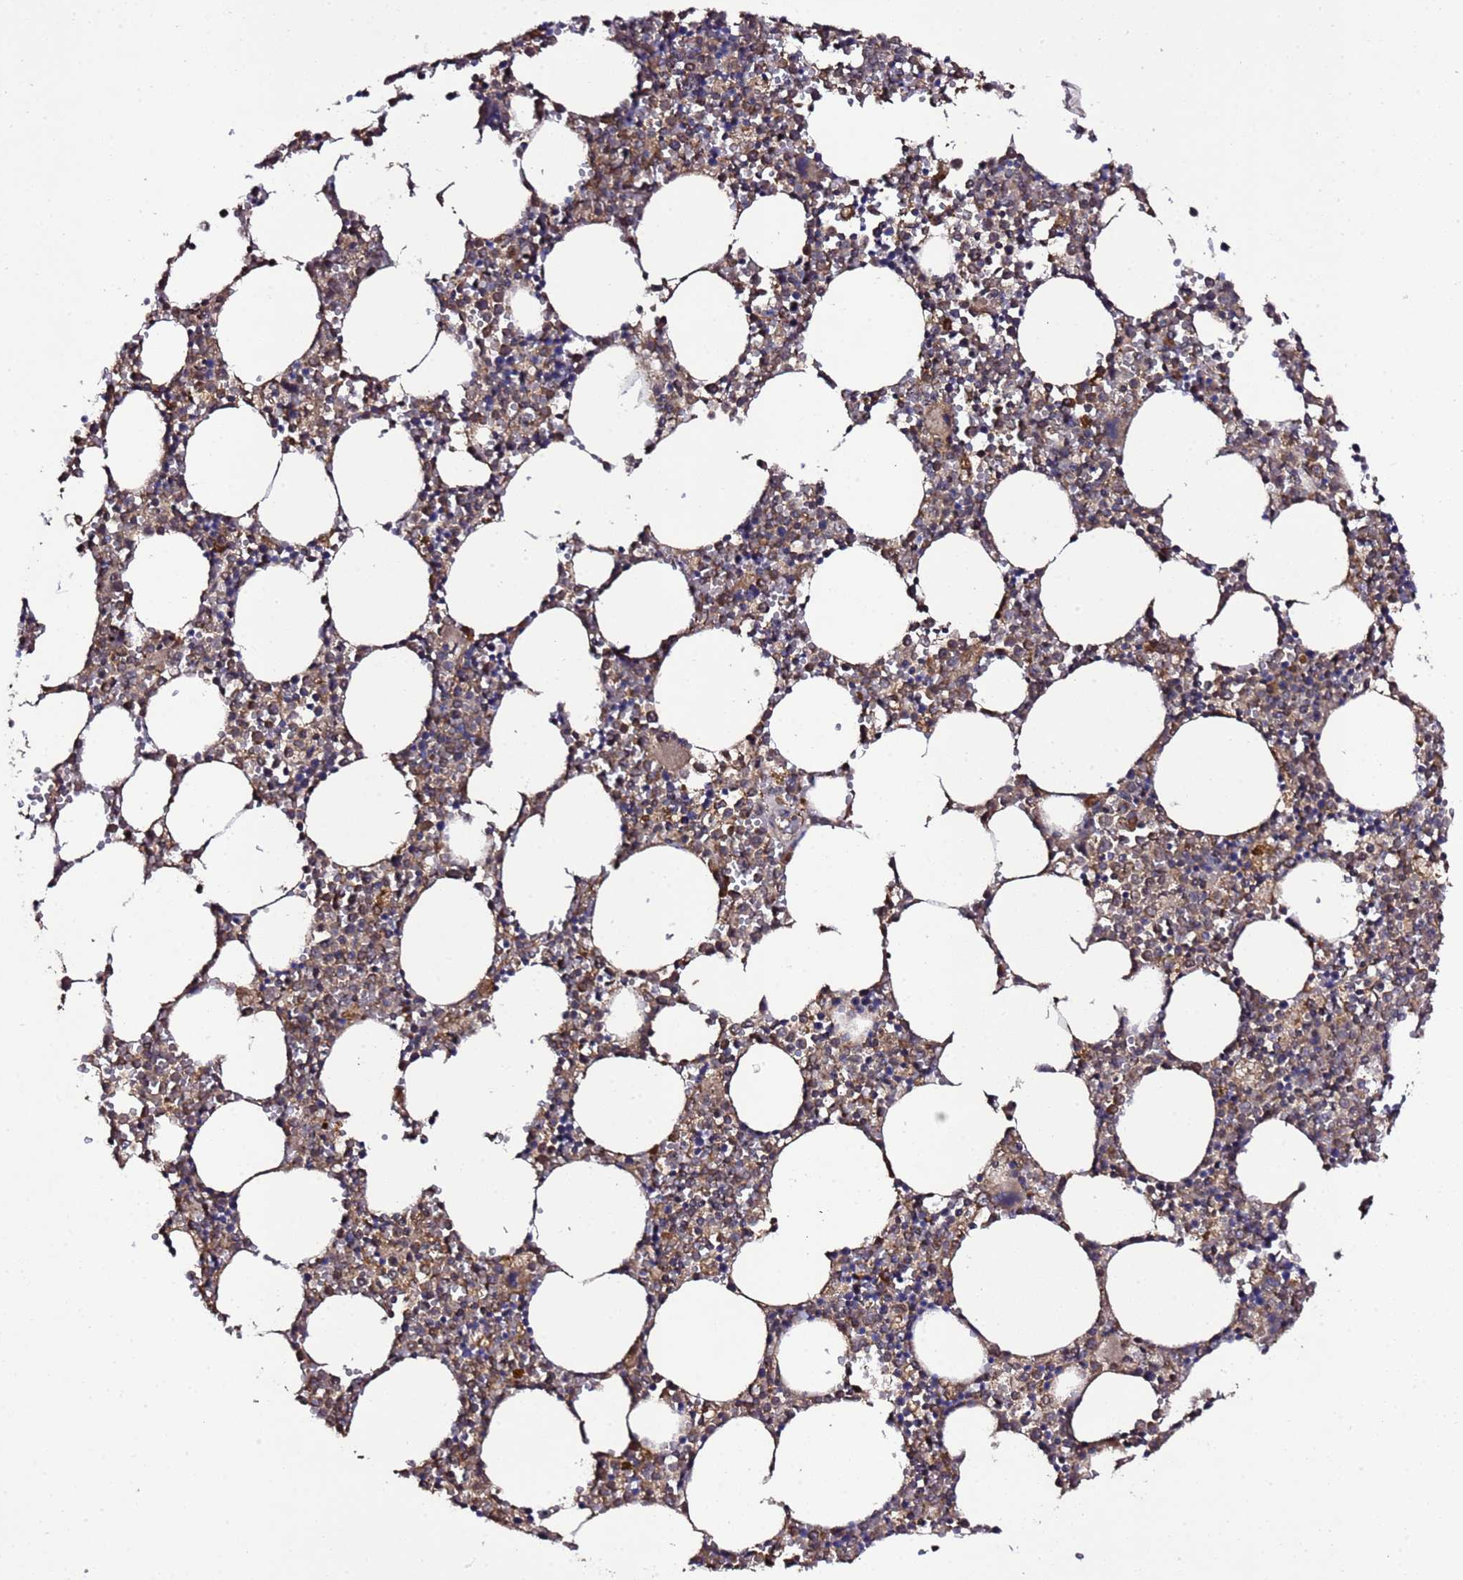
{"staining": {"intensity": "strong", "quantity": "25%-75%", "location": "cytoplasmic/membranous"}, "tissue": "bone marrow", "cell_type": "Hematopoietic cells", "image_type": "normal", "snomed": [{"axis": "morphology", "description": "Normal tissue, NOS"}, {"axis": "topography", "description": "Bone marrow"}], "caption": "Brown immunohistochemical staining in benign human bone marrow shows strong cytoplasmic/membranous positivity in about 25%-75% of hematopoietic cells. (brown staining indicates protein expression, while blue staining denotes nuclei).", "gene": "HSPBAP1", "patient": {"sex": "female", "age": 64}}